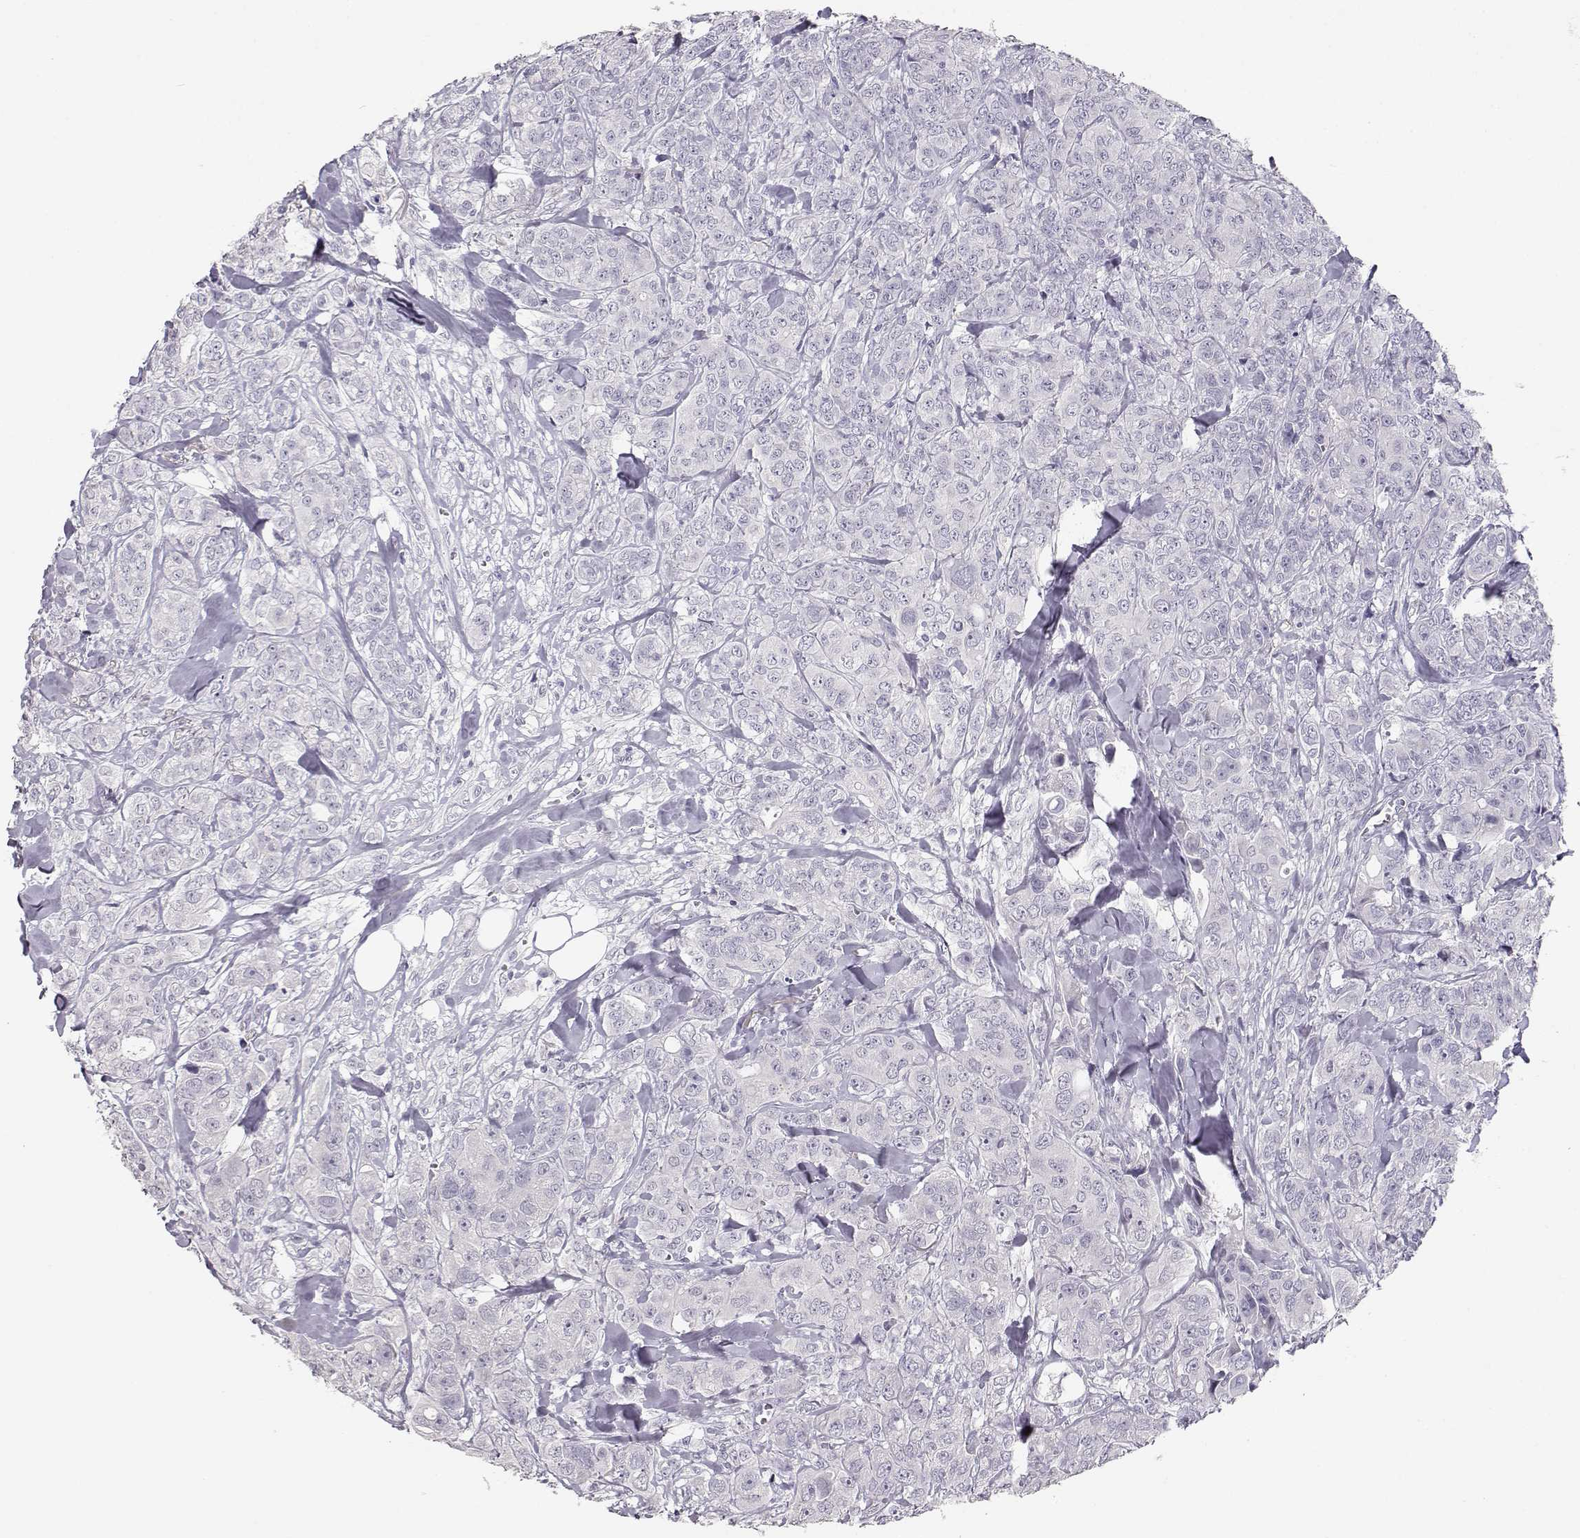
{"staining": {"intensity": "negative", "quantity": "none", "location": "none"}, "tissue": "breast cancer", "cell_type": "Tumor cells", "image_type": "cancer", "snomed": [{"axis": "morphology", "description": "Duct carcinoma"}, {"axis": "topography", "description": "Breast"}], "caption": "The image reveals no staining of tumor cells in breast invasive ductal carcinoma.", "gene": "TKTL1", "patient": {"sex": "female", "age": 43}}